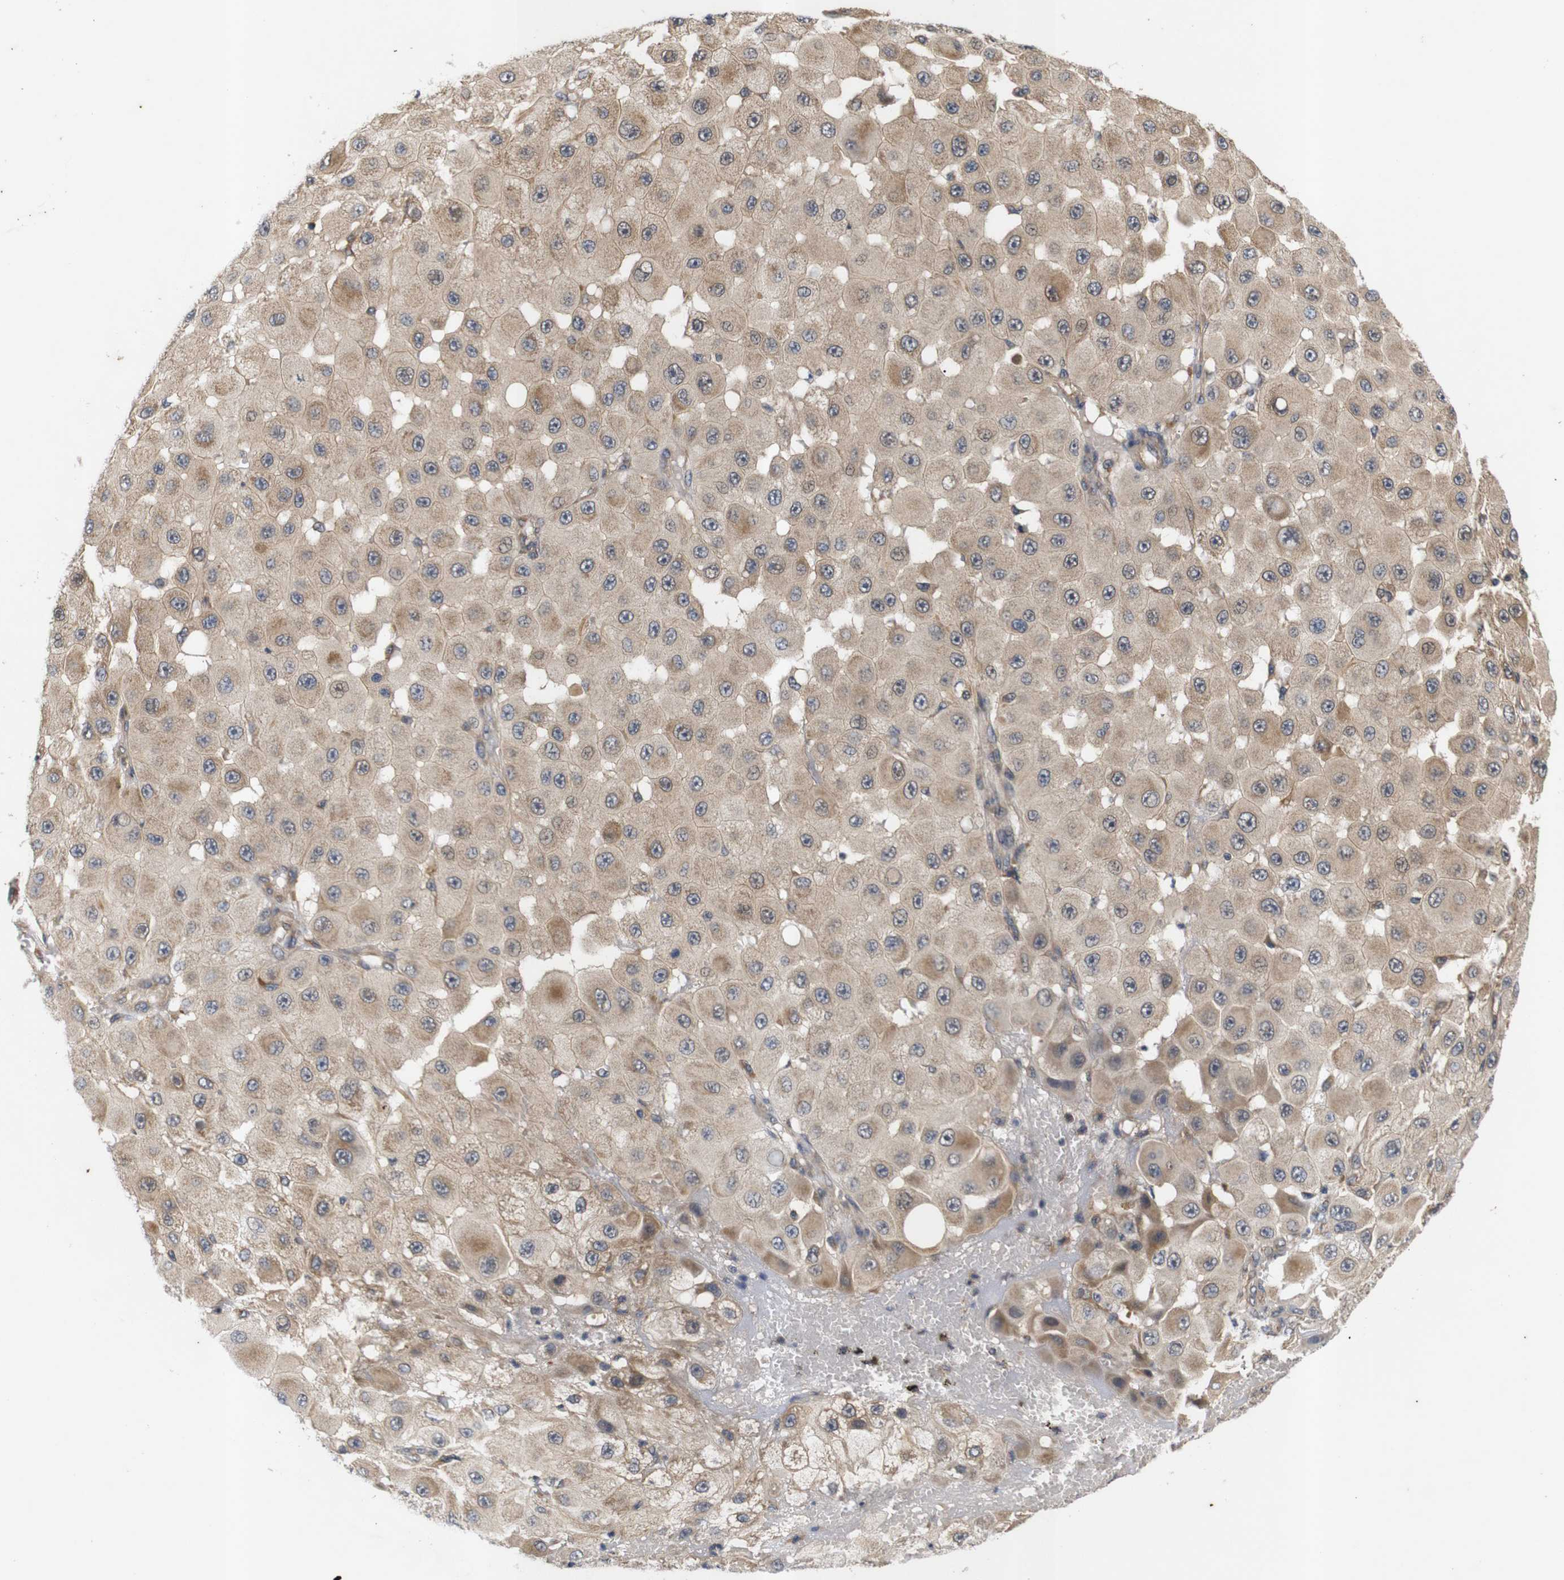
{"staining": {"intensity": "moderate", "quantity": ">75%", "location": "cytoplasmic/membranous"}, "tissue": "melanoma", "cell_type": "Tumor cells", "image_type": "cancer", "snomed": [{"axis": "morphology", "description": "Malignant melanoma, NOS"}, {"axis": "topography", "description": "Skin"}], "caption": "This is a histology image of IHC staining of malignant melanoma, which shows moderate staining in the cytoplasmic/membranous of tumor cells.", "gene": "RIPK1", "patient": {"sex": "female", "age": 81}}